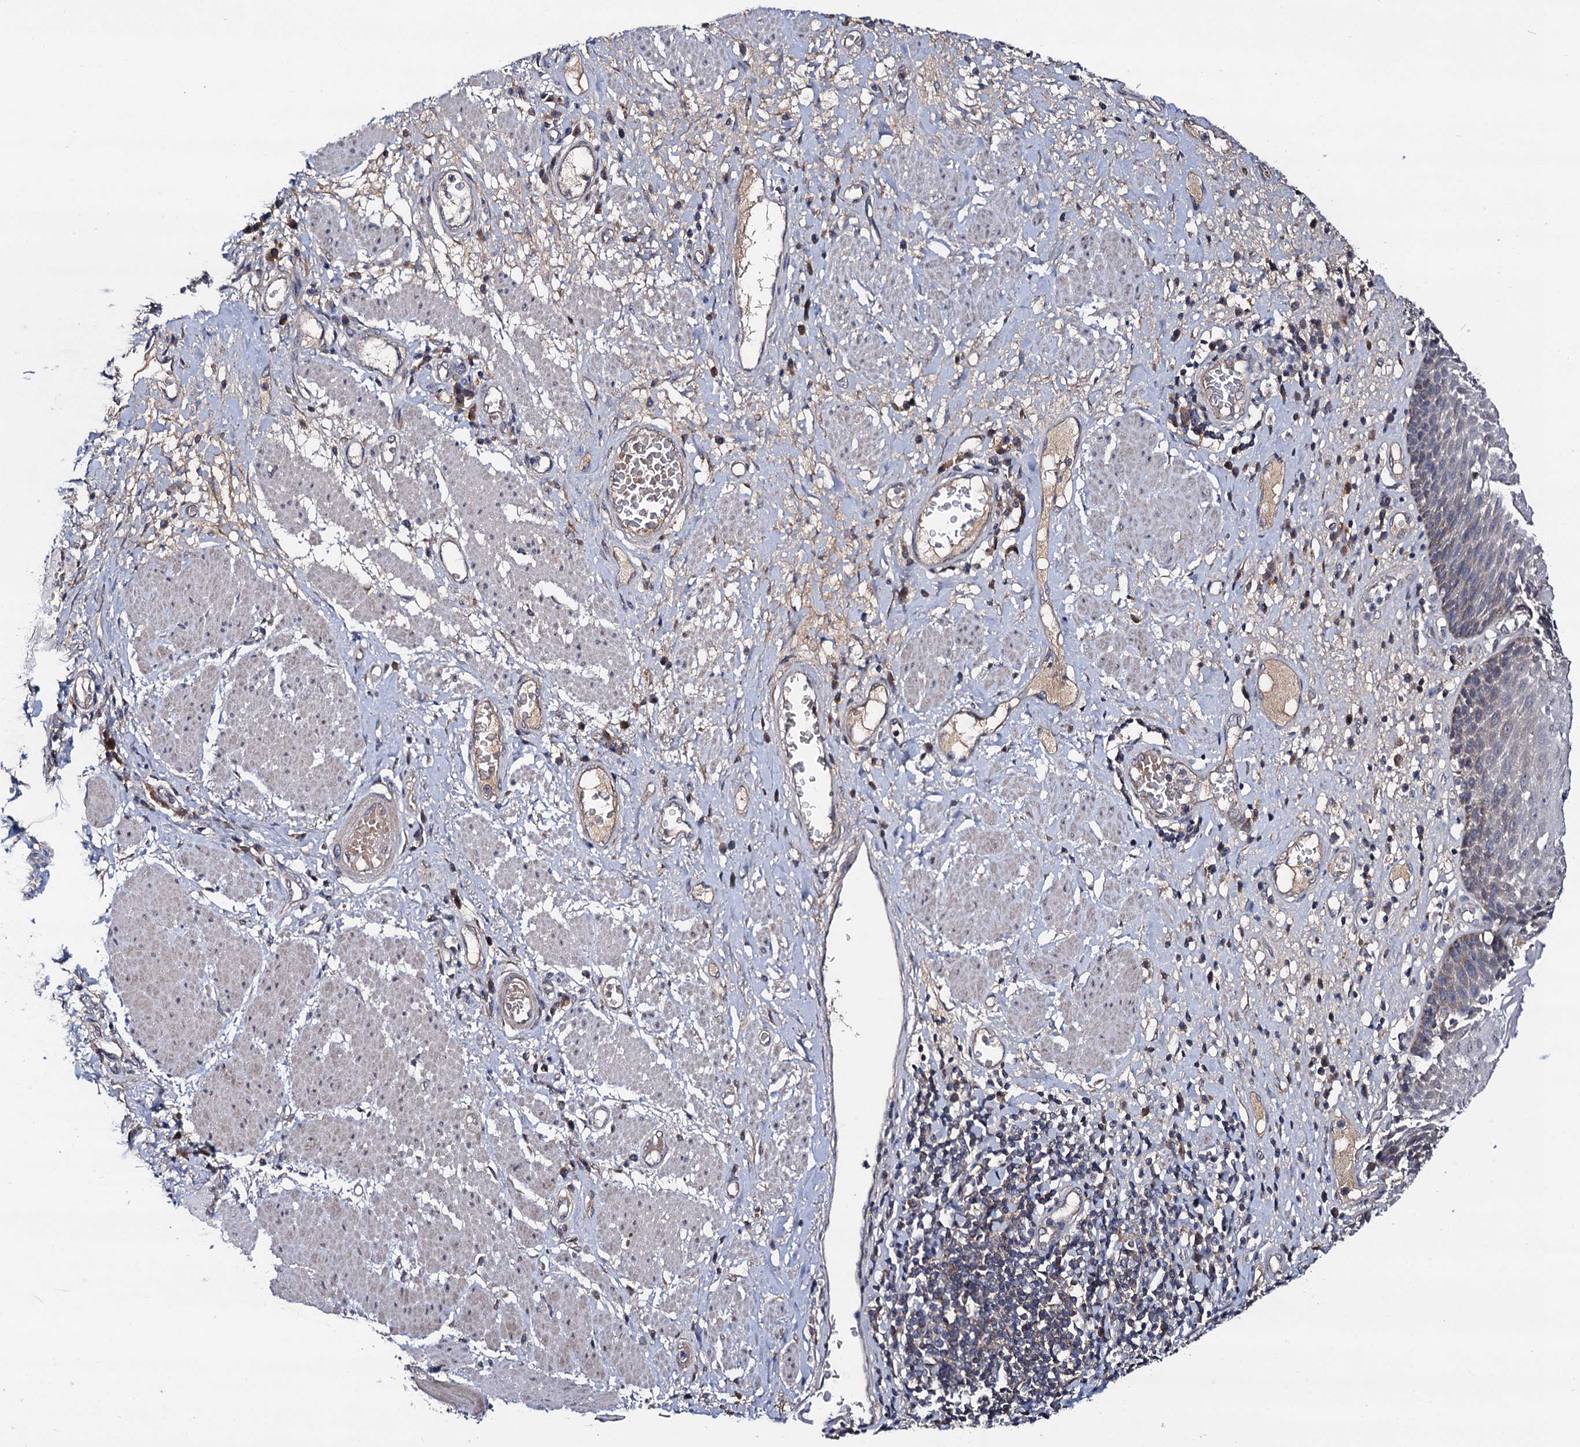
{"staining": {"intensity": "moderate", "quantity": "<25%", "location": "cytoplasmic/membranous"}, "tissue": "esophagus", "cell_type": "Squamous epithelial cells", "image_type": "normal", "snomed": [{"axis": "morphology", "description": "Normal tissue, NOS"}, {"axis": "morphology", "description": "Adenocarcinoma, NOS"}, {"axis": "topography", "description": "Esophagus"}], "caption": "About <25% of squamous epithelial cells in benign esophagus demonstrate moderate cytoplasmic/membranous protein positivity as visualized by brown immunohistochemical staining.", "gene": "VPS37D", "patient": {"sex": "male", "age": 62}}